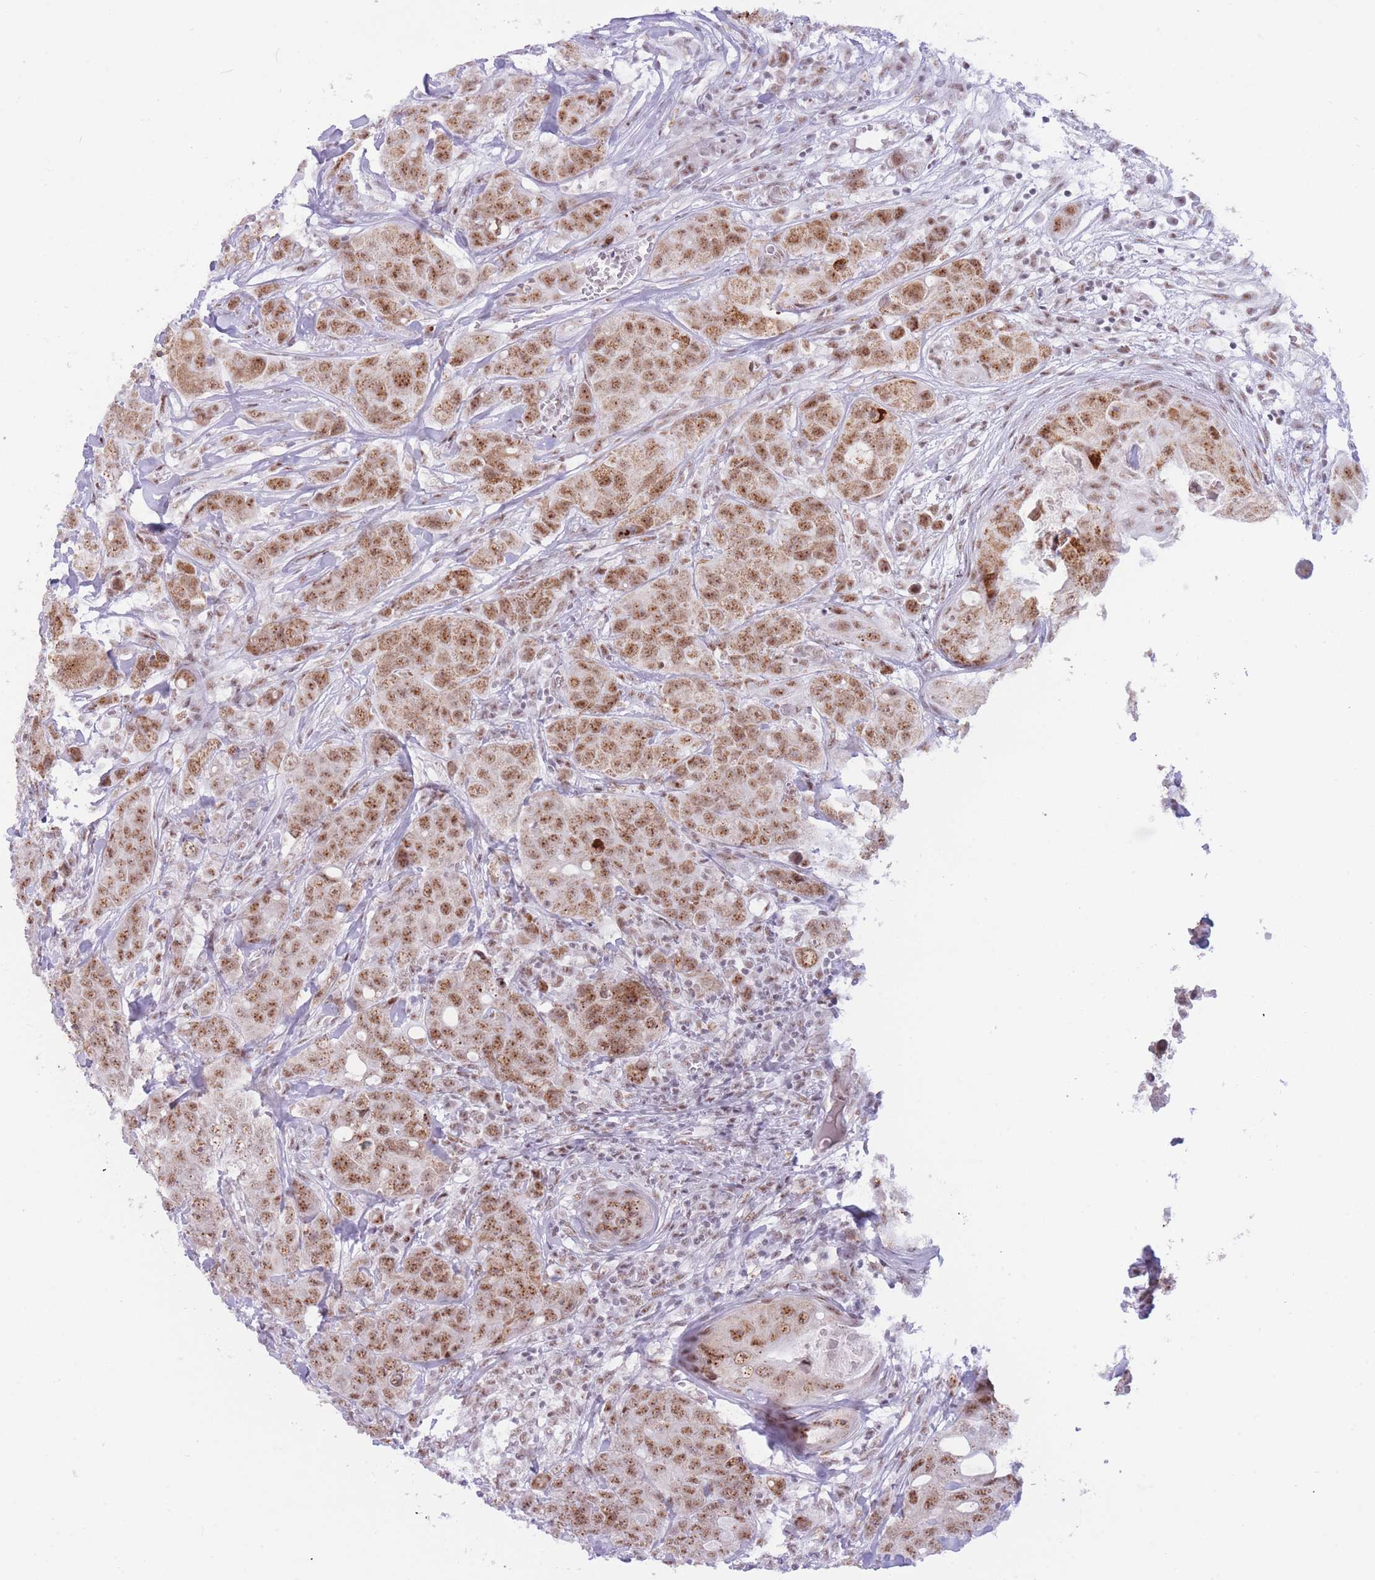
{"staining": {"intensity": "moderate", "quantity": ">75%", "location": "cytoplasmic/membranous,nuclear"}, "tissue": "breast cancer", "cell_type": "Tumor cells", "image_type": "cancer", "snomed": [{"axis": "morphology", "description": "Duct carcinoma"}, {"axis": "topography", "description": "Breast"}], "caption": "Protein positivity by immunohistochemistry reveals moderate cytoplasmic/membranous and nuclear expression in about >75% of tumor cells in breast cancer. The staining is performed using DAB brown chromogen to label protein expression. The nuclei are counter-stained blue using hematoxylin.", "gene": "CYP2B6", "patient": {"sex": "female", "age": 43}}